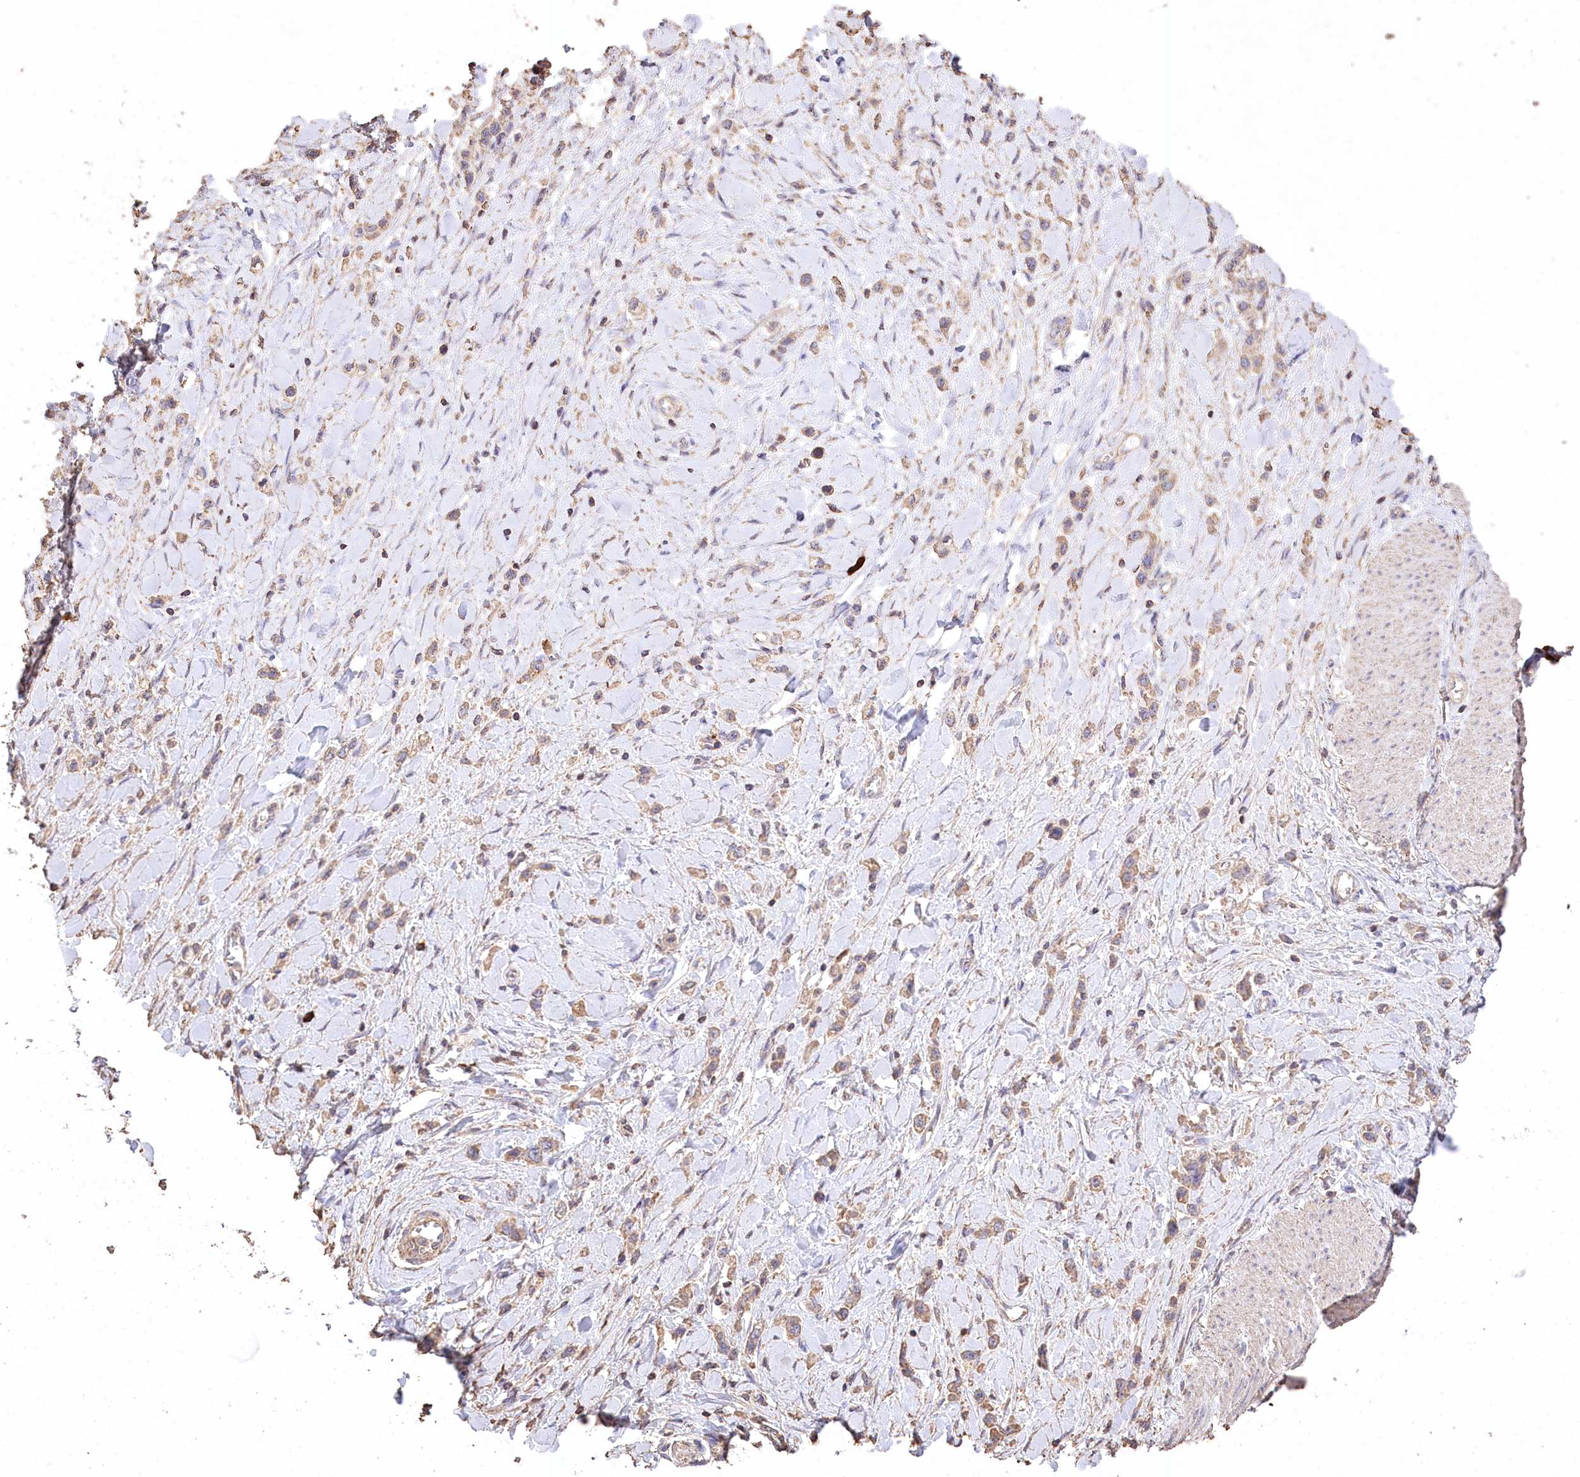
{"staining": {"intensity": "weak", "quantity": ">75%", "location": "cytoplasmic/membranous"}, "tissue": "stomach cancer", "cell_type": "Tumor cells", "image_type": "cancer", "snomed": [{"axis": "morphology", "description": "Normal tissue, NOS"}, {"axis": "morphology", "description": "Adenocarcinoma, NOS"}, {"axis": "topography", "description": "Stomach, upper"}, {"axis": "topography", "description": "Stomach"}], "caption": "Tumor cells display low levels of weak cytoplasmic/membranous positivity in about >75% of cells in human stomach adenocarcinoma.", "gene": "IREB2", "patient": {"sex": "female", "age": 65}}